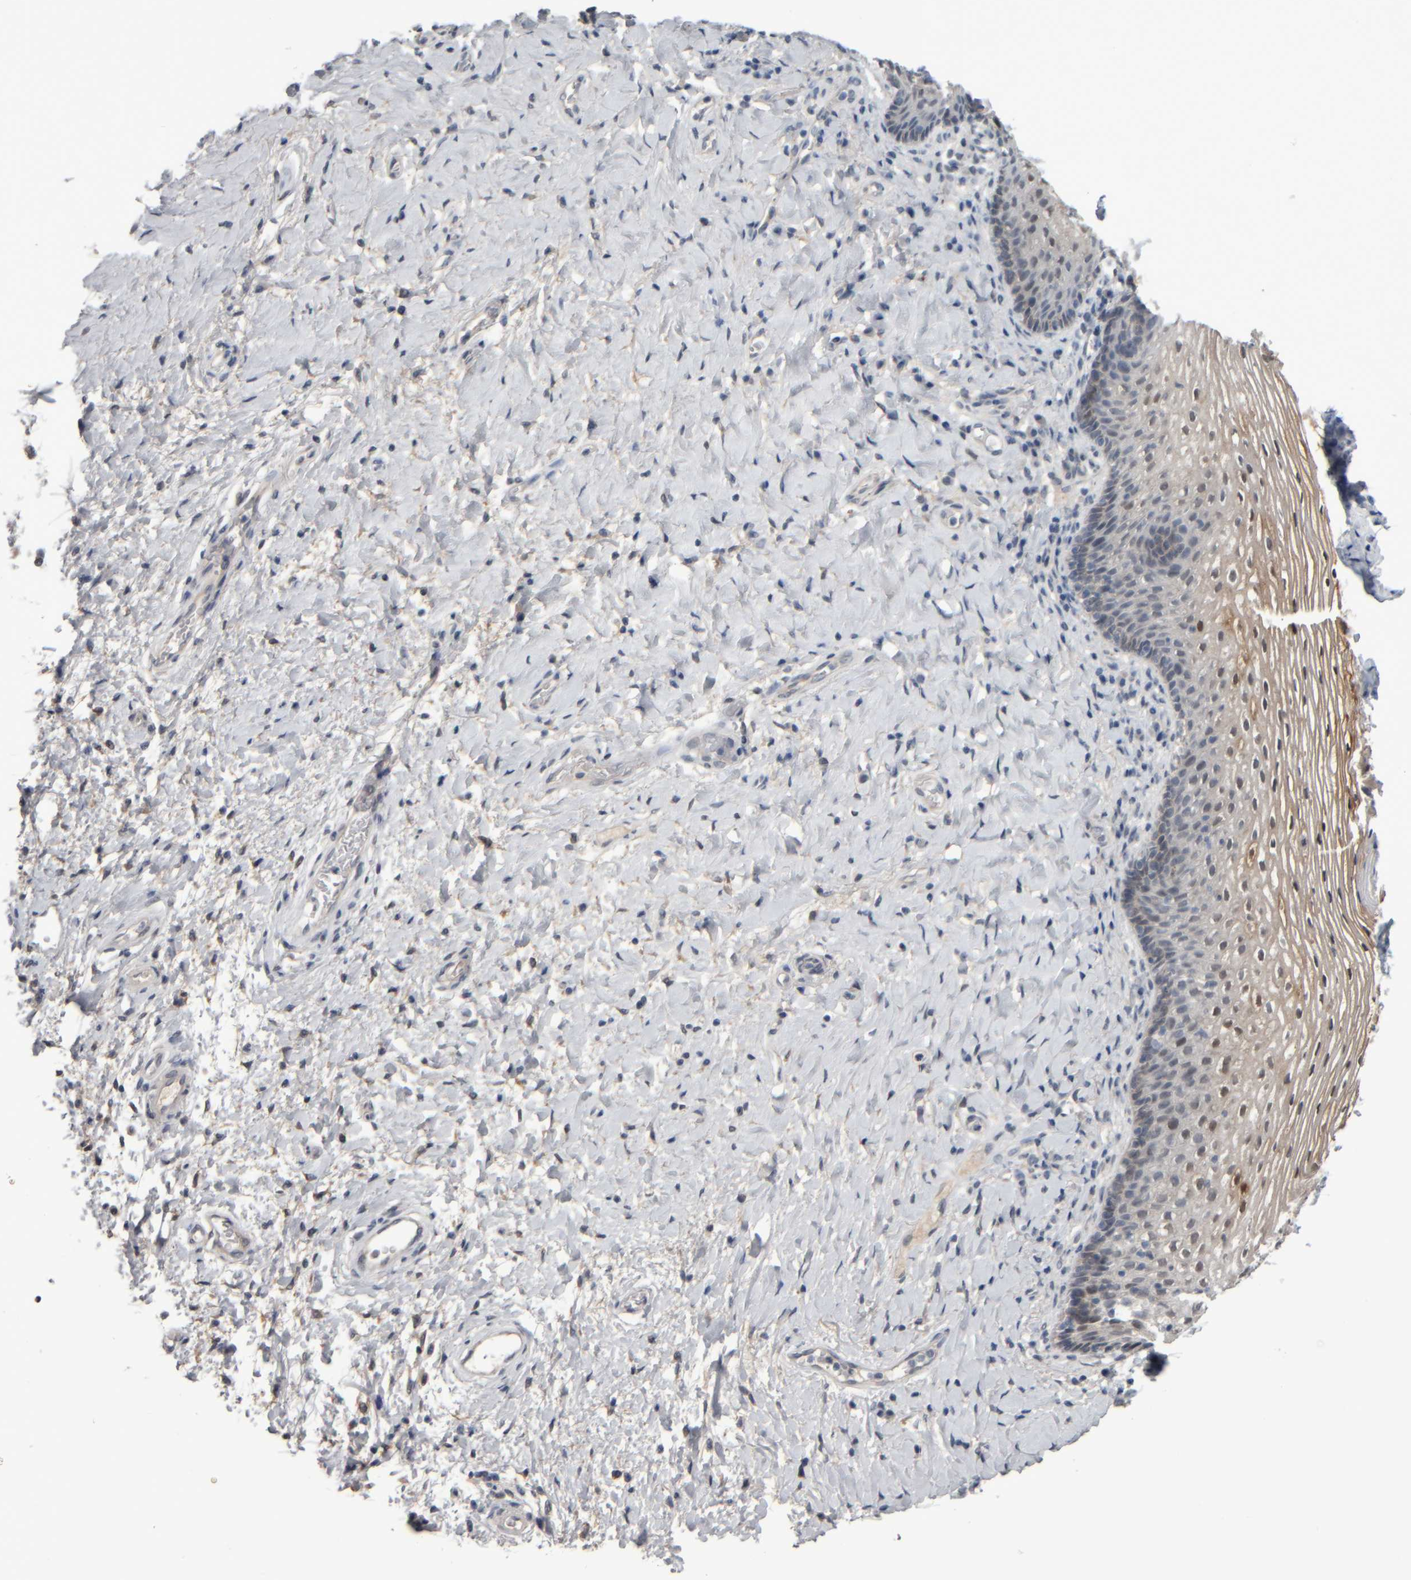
{"staining": {"intensity": "moderate", "quantity": "25%-75%", "location": "cytoplasmic/membranous,nuclear"}, "tissue": "vagina", "cell_type": "Squamous epithelial cells", "image_type": "normal", "snomed": [{"axis": "morphology", "description": "Normal tissue, NOS"}, {"axis": "topography", "description": "Vagina"}], "caption": "The micrograph demonstrates a brown stain indicating the presence of a protein in the cytoplasmic/membranous,nuclear of squamous epithelial cells in vagina. (DAB (3,3'-diaminobenzidine) IHC, brown staining for protein, blue staining for nuclei).", "gene": "COL14A1", "patient": {"sex": "female", "age": 60}}